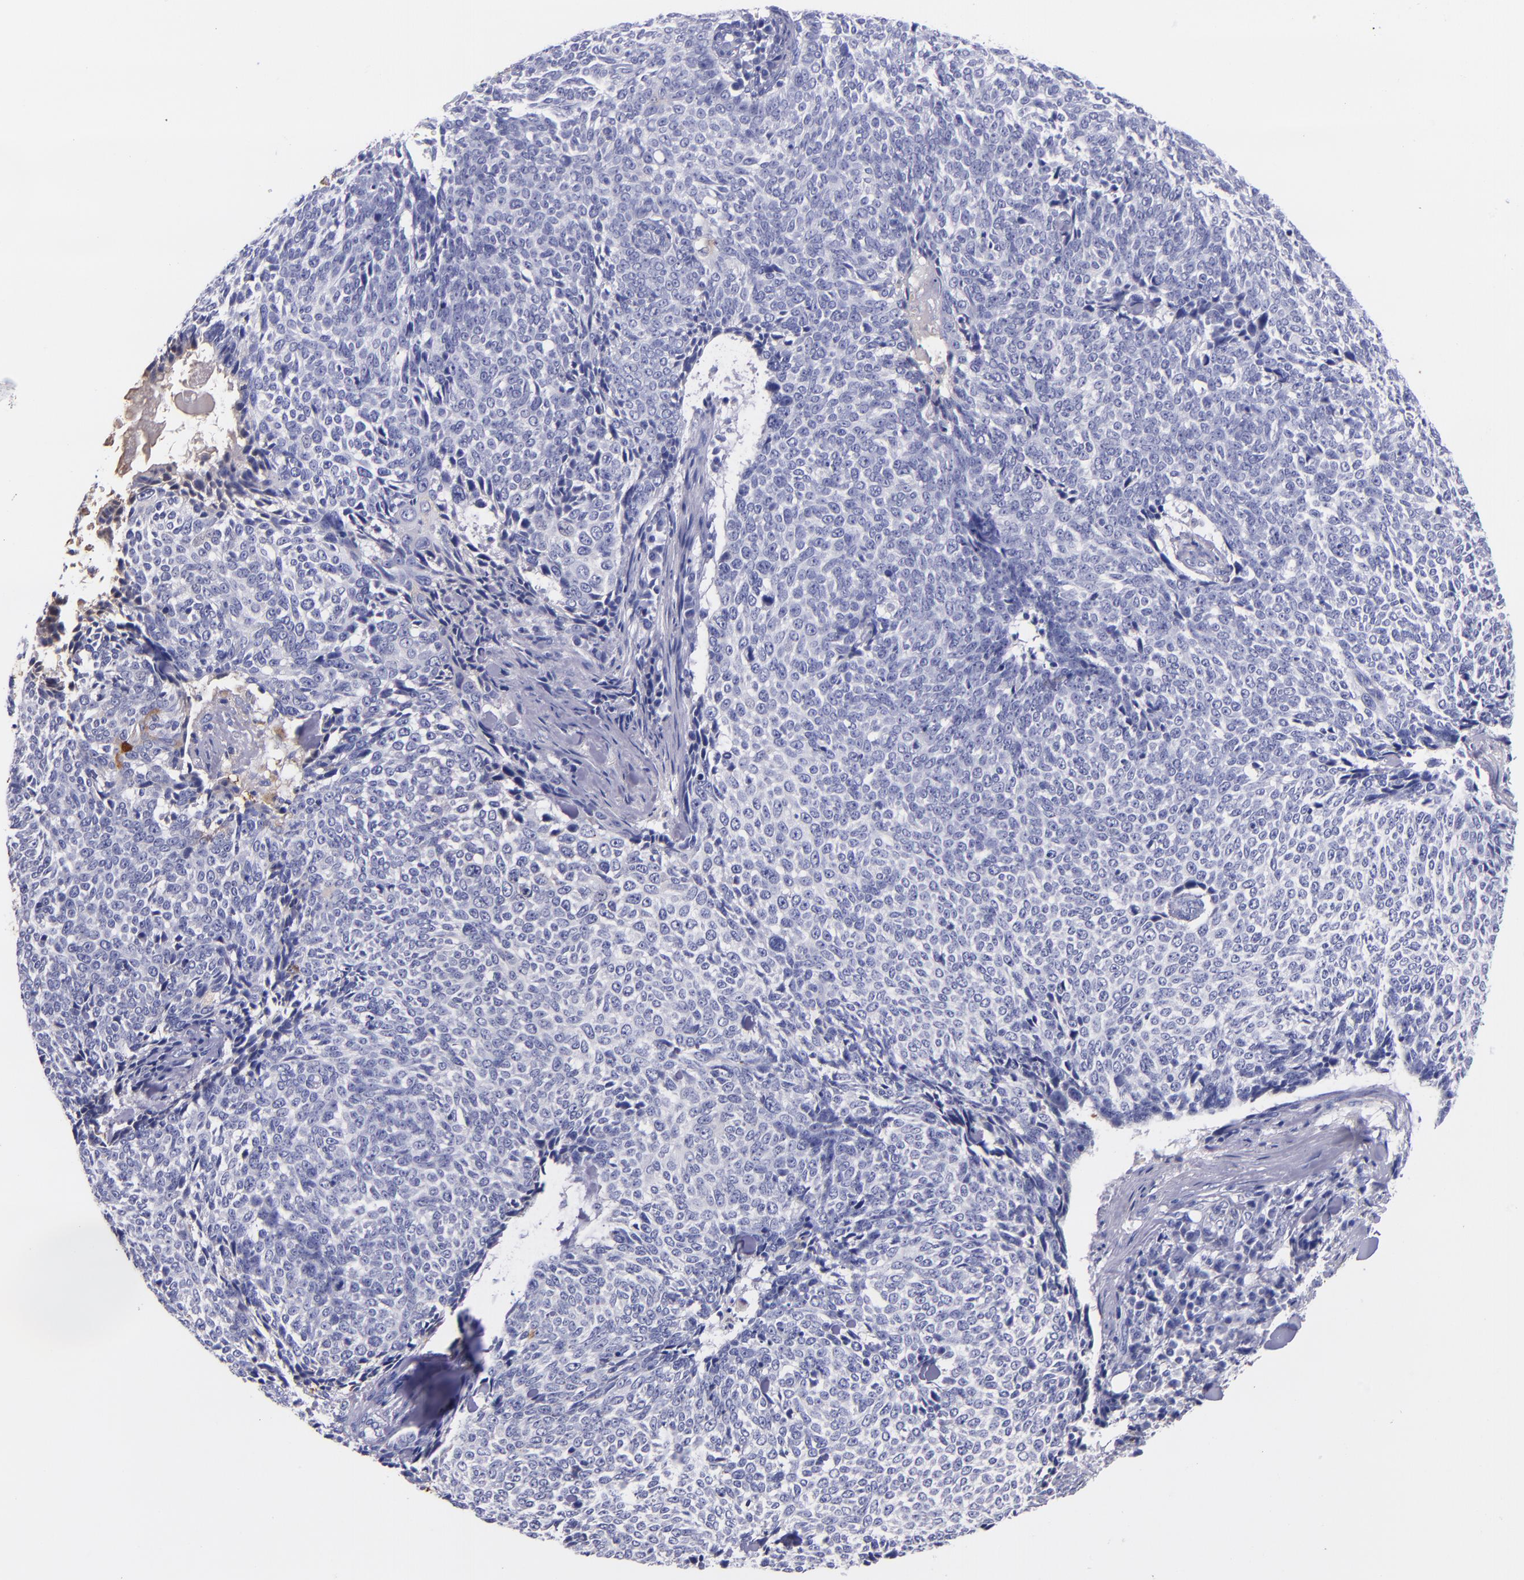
{"staining": {"intensity": "negative", "quantity": "none", "location": "none"}, "tissue": "skin cancer", "cell_type": "Tumor cells", "image_type": "cancer", "snomed": [{"axis": "morphology", "description": "Basal cell carcinoma"}, {"axis": "topography", "description": "Skin"}], "caption": "Immunohistochemical staining of human basal cell carcinoma (skin) demonstrates no significant expression in tumor cells. (DAB (3,3'-diaminobenzidine) IHC with hematoxylin counter stain).", "gene": "IVL", "patient": {"sex": "female", "age": 89}}